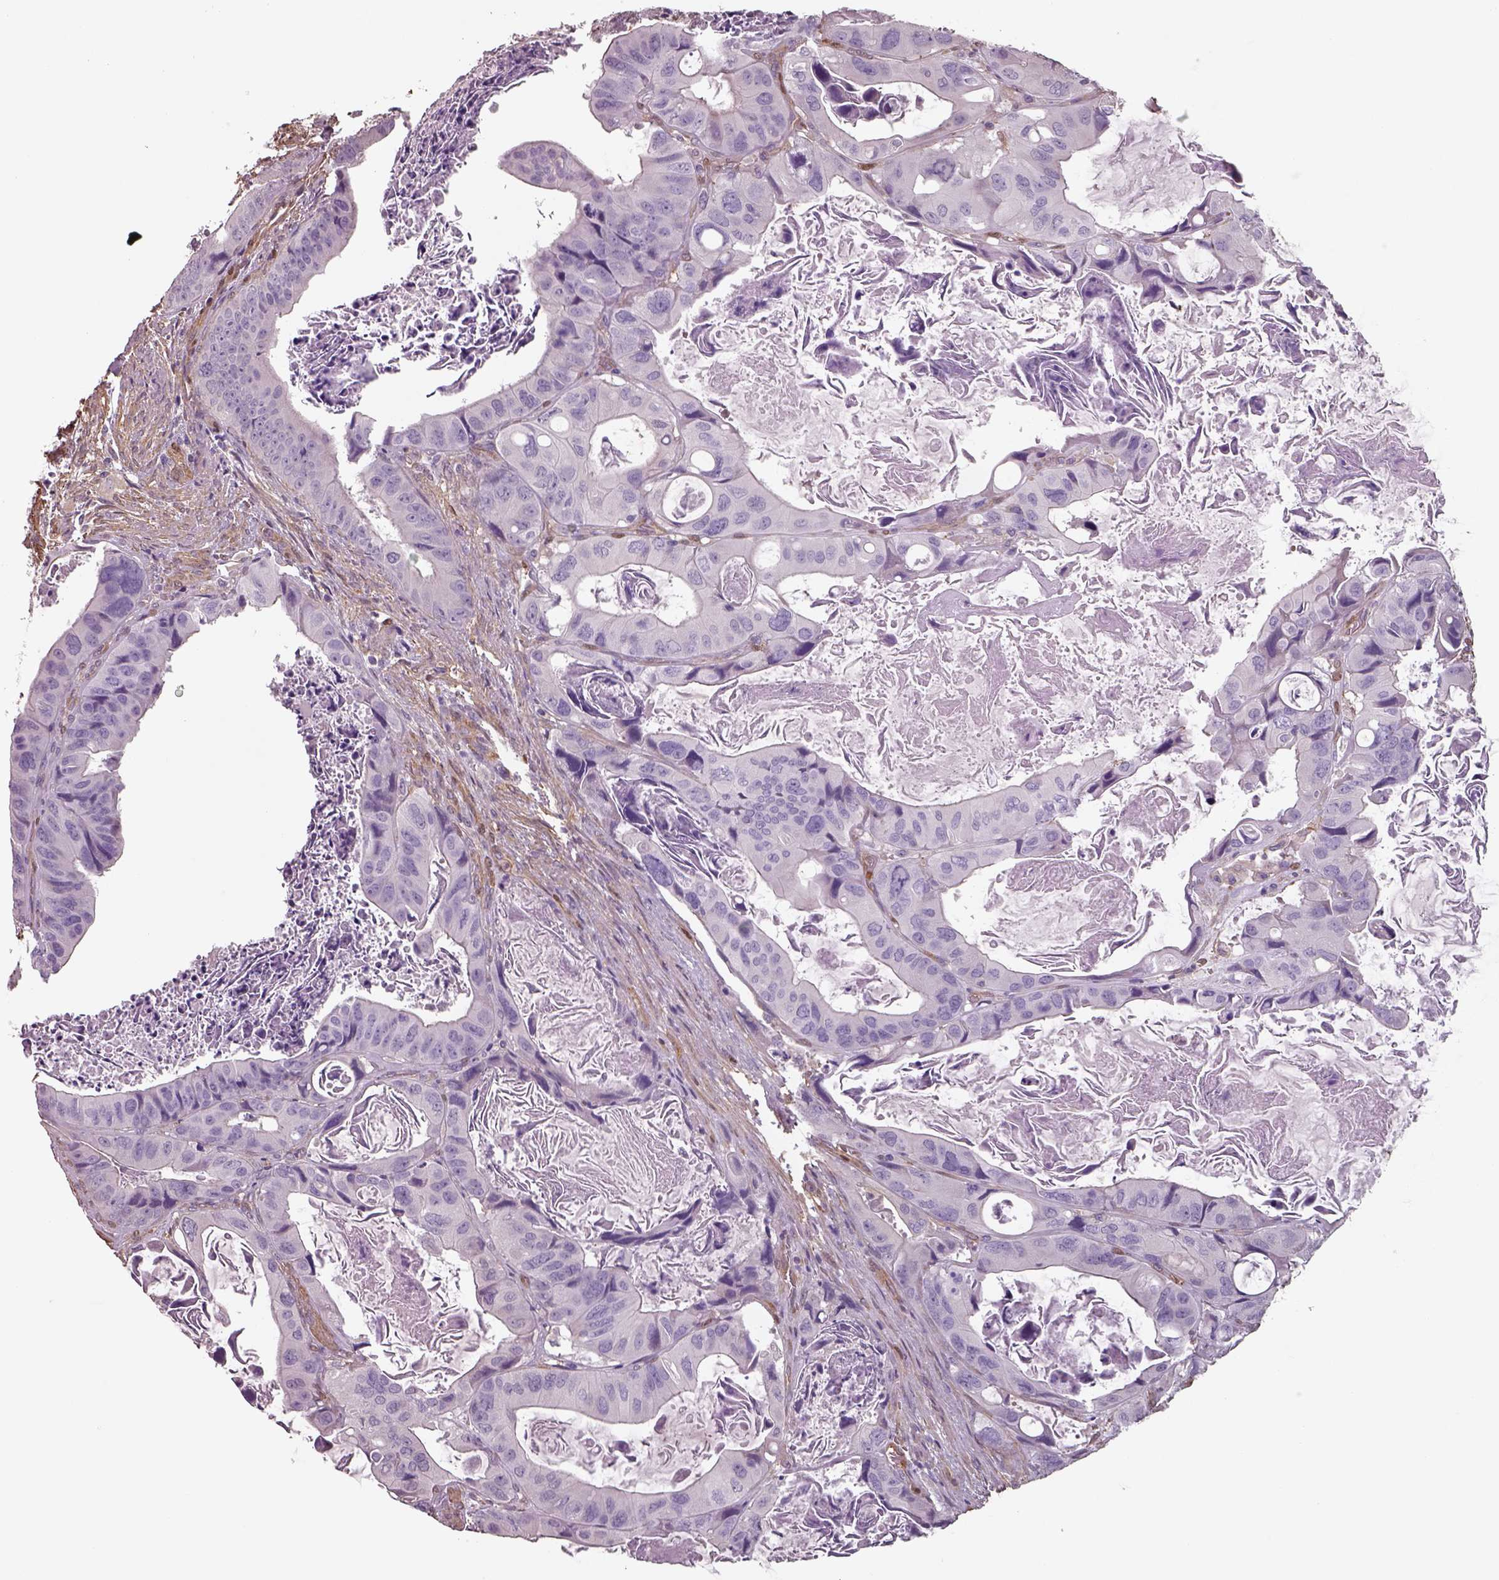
{"staining": {"intensity": "negative", "quantity": "none", "location": "none"}, "tissue": "colorectal cancer", "cell_type": "Tumor cells", "image_type": "cancer", "snomed": [{"axis": "morphology", "description": "Adenocarcinoma, NOS"}, {"axis": "topography", "description": "Rectum"}], "caption": "Colorectal cancer stained for a protein using immunohistochemistry reveals no staining tumor cells.", "gene": "ISYNA1", "patient": {"sex": "male", "age": 64}}